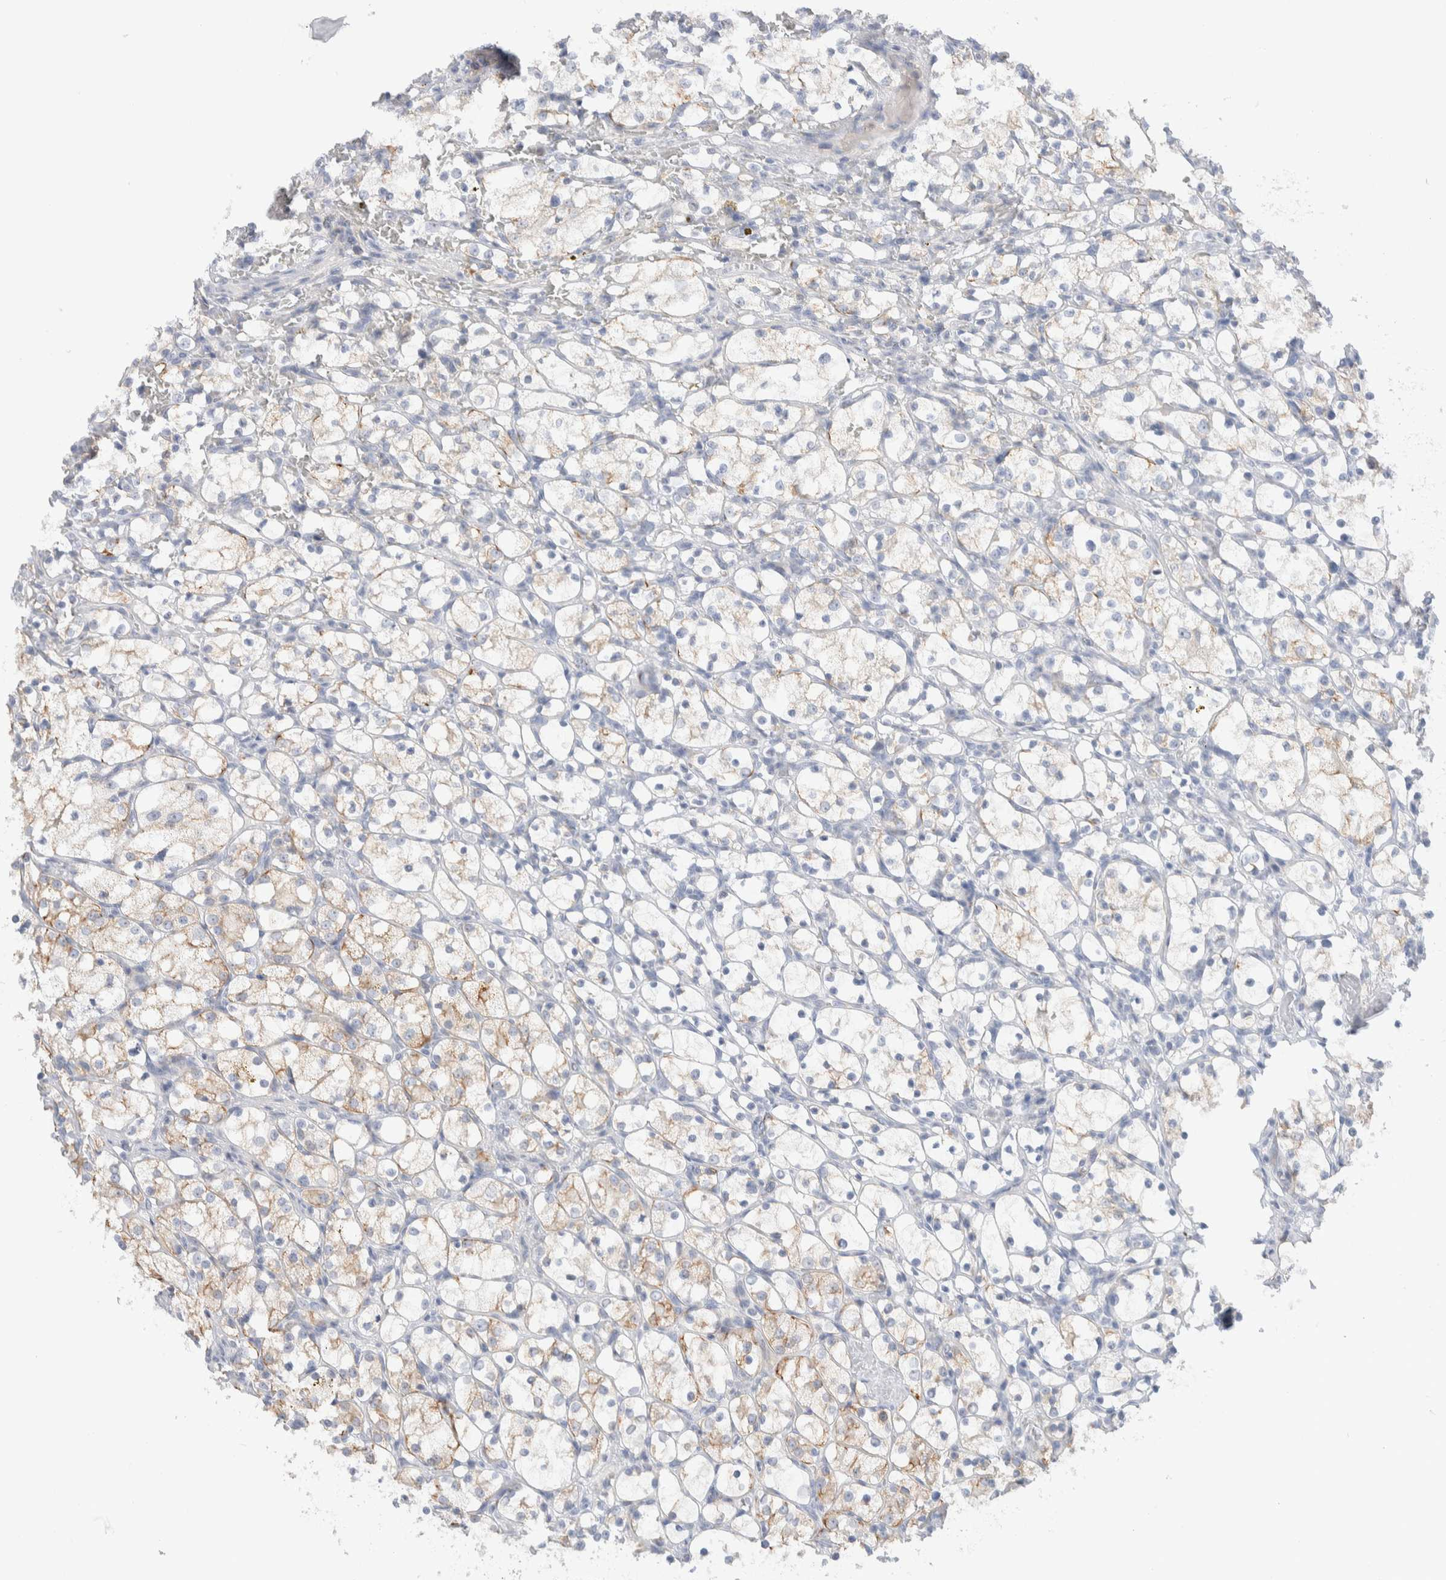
{"staining": {"intensity": "weak", "quantity": "<25%", "location": "cytoplasmic/membranous"}, "tissue": "renal cancer", "cell_type": "Tumor cells", "image_type": "cancer", "snomed": [{"axis": "morphology", "description": "Adenocarcinoma, NOS"}, {"axis": "topography", "description": "Kidney"}], "caption": "DAB (3,3'-diaminobenzidine) immunohistochemical staining of human renal adenocarcinoma reveals no significant staining in tumor cells. The staining is performed using DAB brown chromogen with nuclei counter-stained in using hematoxylin.", "gene": "C1orf112", "patient": {"sex": "female", "age": 69}}